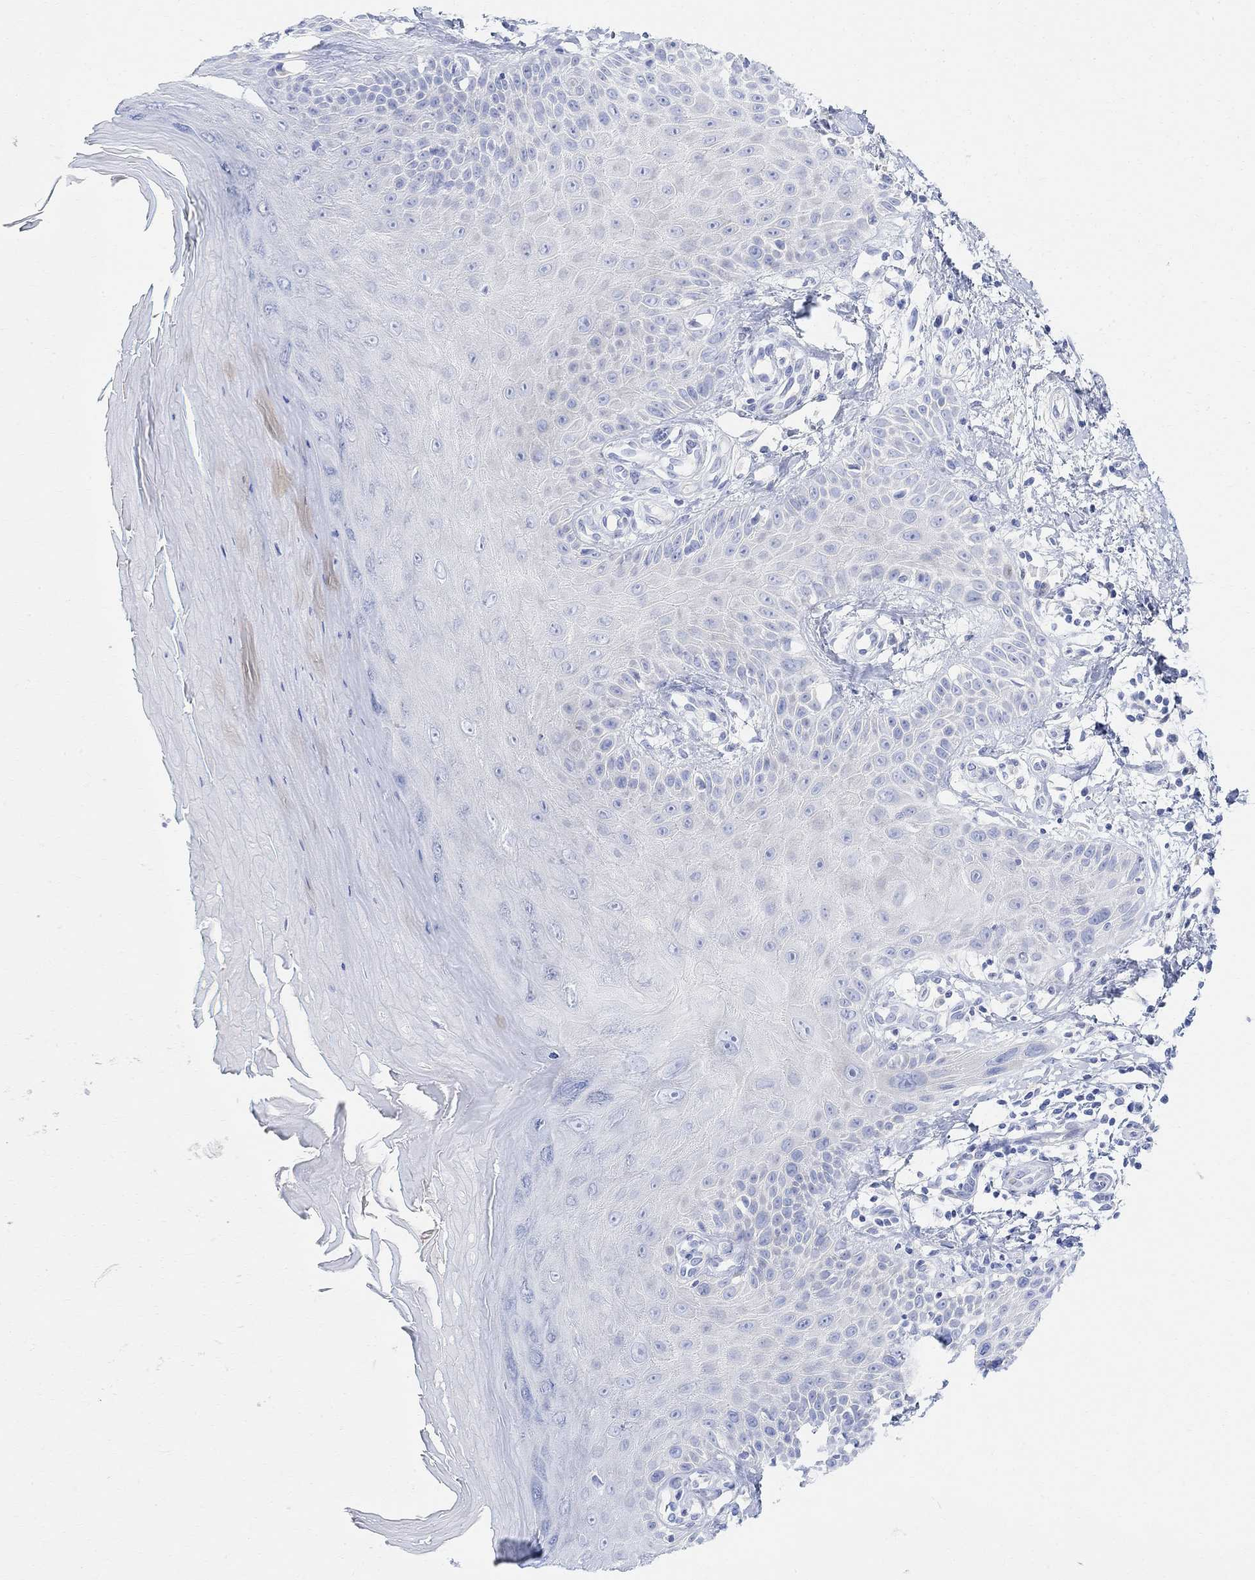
{"staining": {"intensity": "negative", "quantity": "none", "location": "none"}, "tissue": "skin", "cell_type": "Fibroblasts", "image_type": "normal", "snomed": [{"axis": "morphology", "description": "Normal tissue, NOS"}, {"axis": "morphology", "description": "Inflammation, NOS"}, {"axis": "morphology", "description": "Fibrosis, NOS"}, {"axis": "topography", "description": "Skin"}], "caption": "High magnification brightfield microscopy of benign skin stained with DAB (3,3'-diaminobenzidine) (brown) and counterstained with hematoxylin (blue): fibroblasts show no significant staining. The staining was performed using DAB (3,3'-diaminobenzidine) to visualize the protein expression in brown, while the nuclei were stained in blue with hematoxylin (Magnification: 20x).", "gene": "RETNLB", "patient": {"sex": "male", "age": 71}}